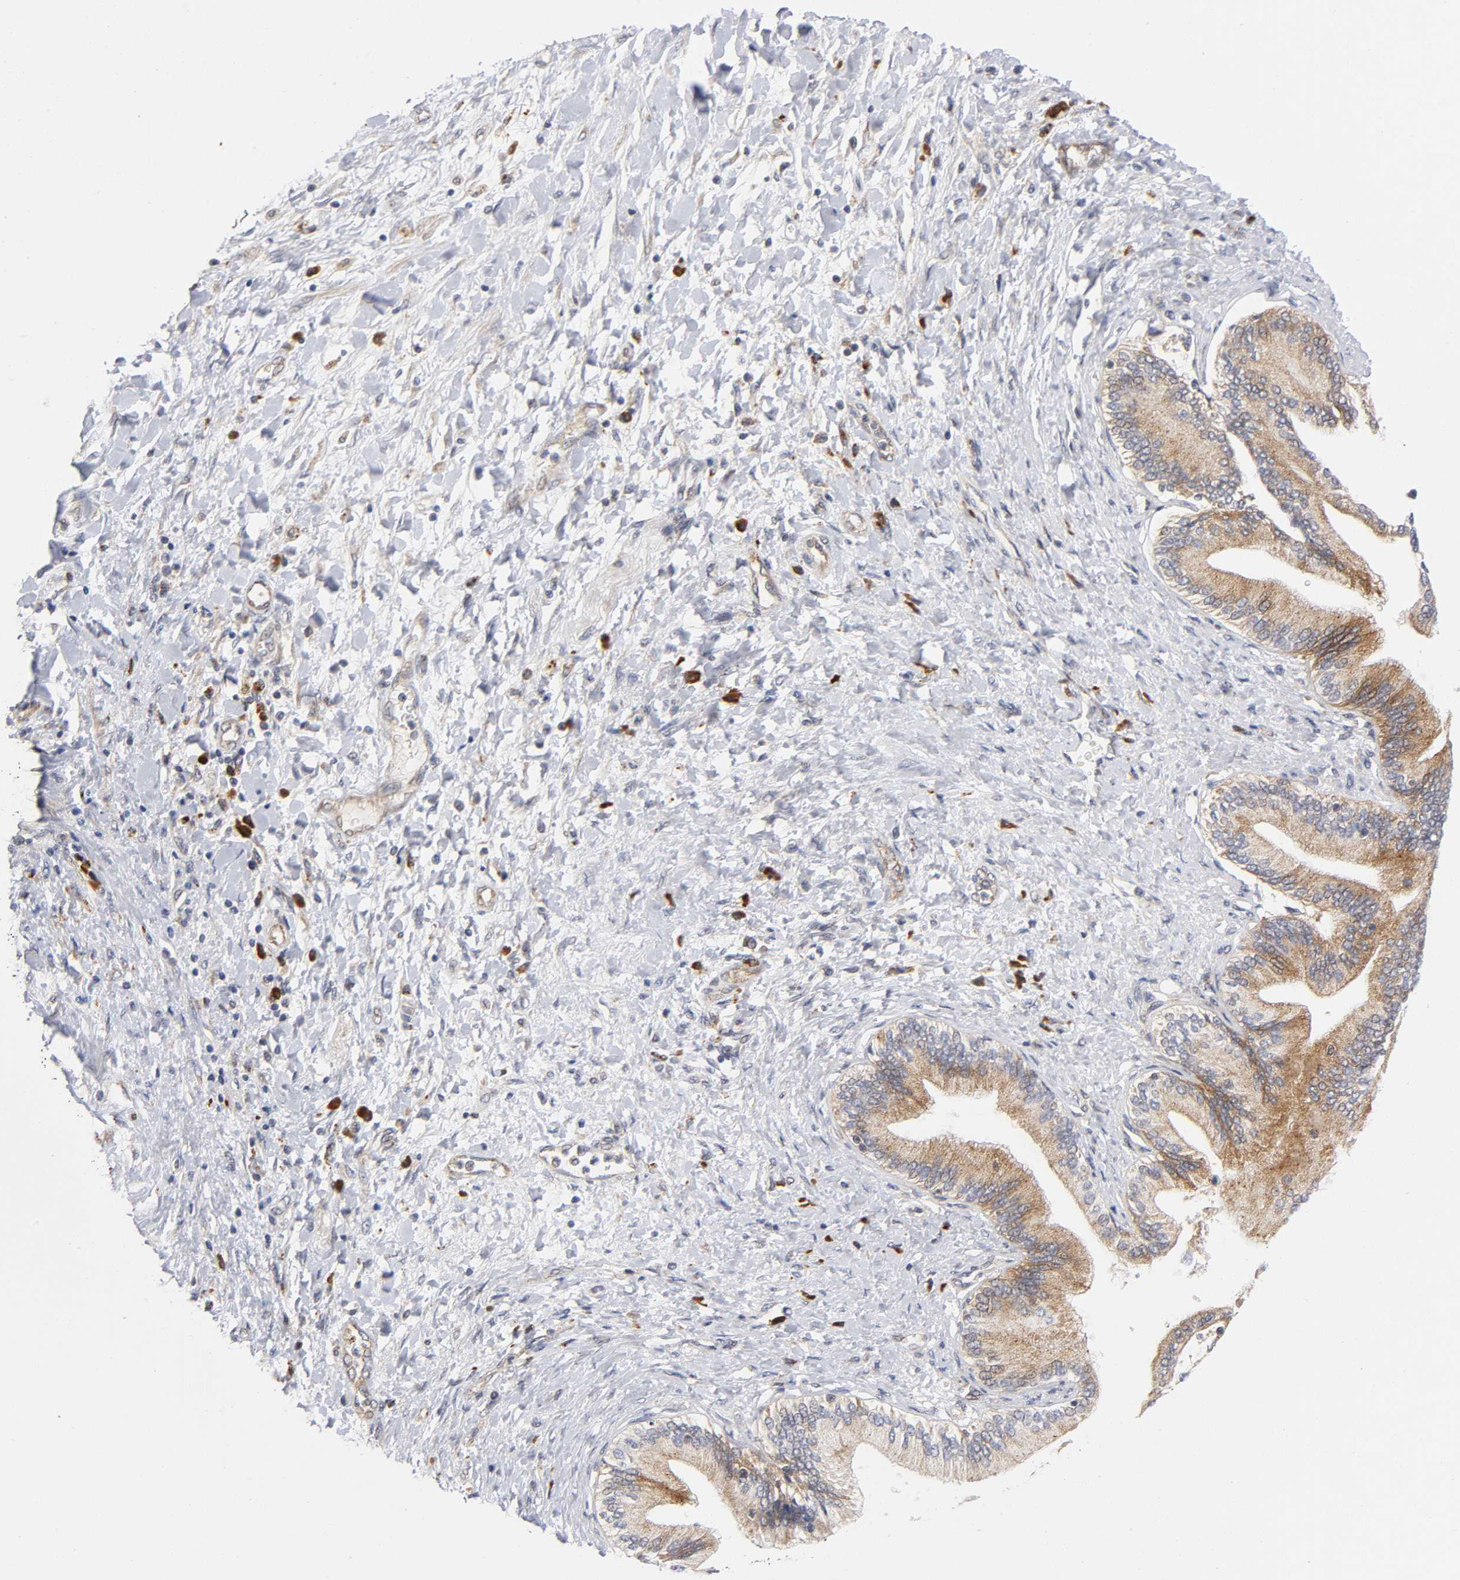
{"staining": {"intensity": "weak", "quantity": ">75%", "location": "cytoplasmic/membranous"}, "tissue": "adipose tissue", "cell_type": "Adipocytes", "image_type": "normal", "snomed": [{"axis": "morphology", "description": "Normal tissue, NOS"}, {"axis": "morphology", "description": "Cholangiocarcinoma"}, {"axis": "topography", "description": "Liver"}, {"axis": "topography", "description": "Peripheral nerve tissue"}], "caption": "This micrograph demonstrates immunohistochemistry (IHC) staining of normal adipose tissue, with low weak cytoplasmic/membranous positivity in approximately >75% of adipocytes.", "gene": "EIF5", "patient": {"sex": "male", "age": 50}}